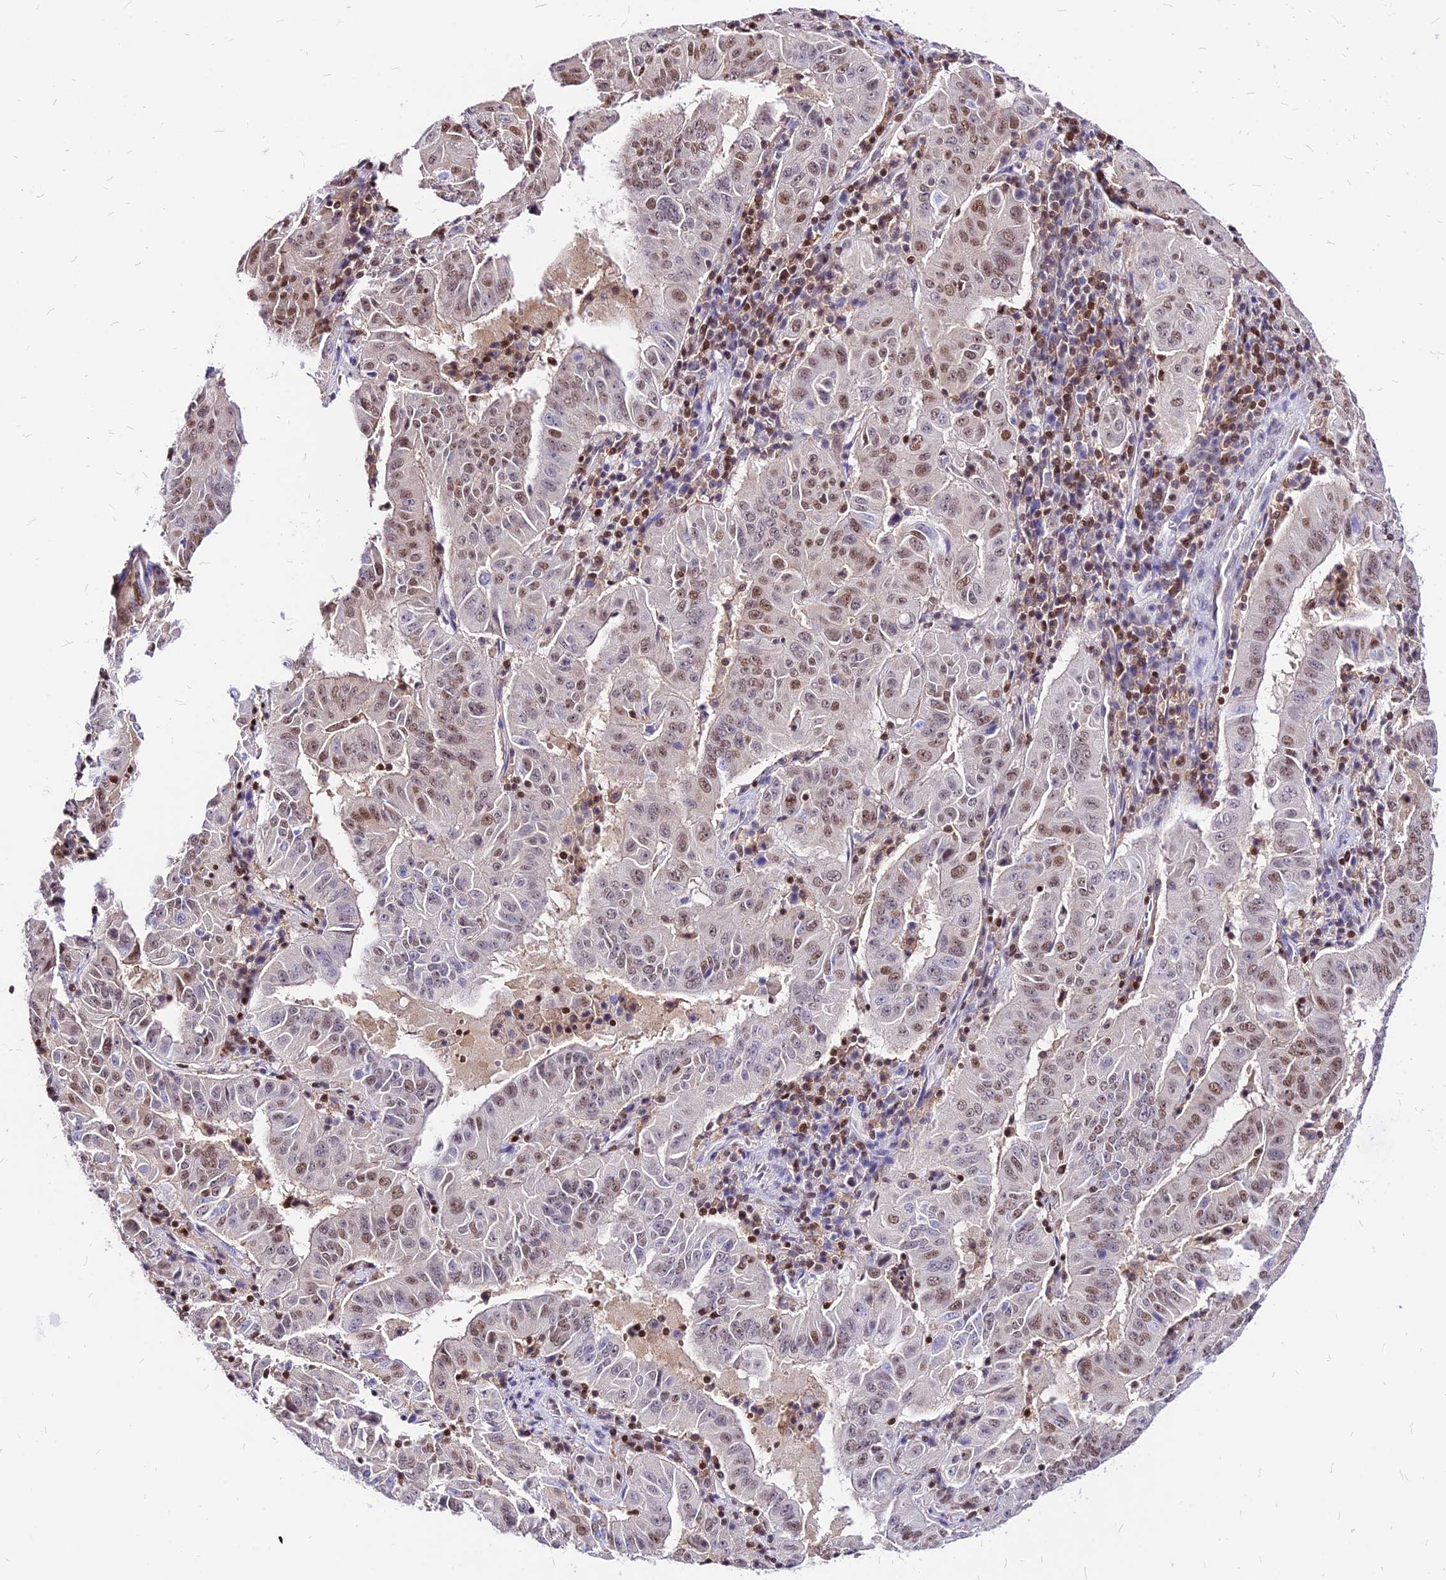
{"staining": {"intensity": "moderate", "quantity": "25%-75%", "location": "nuclear"}, "tissue": "pancreatic cancer", "cell_type": "Tumor cells", "image_type": "cancer", "snomed": [{"axis": "morphology", "description": "Adenocarcinoma, NOS"}, {"axis": "topography", "description": "Pancreas"}], "caption": "A brown stain shows moderate nuclear expression of a protein in adenocarcinoma (pancreatic) tumor cells.", "gene": "PAXX", "patient": {"sex": "male", "age": 63}}